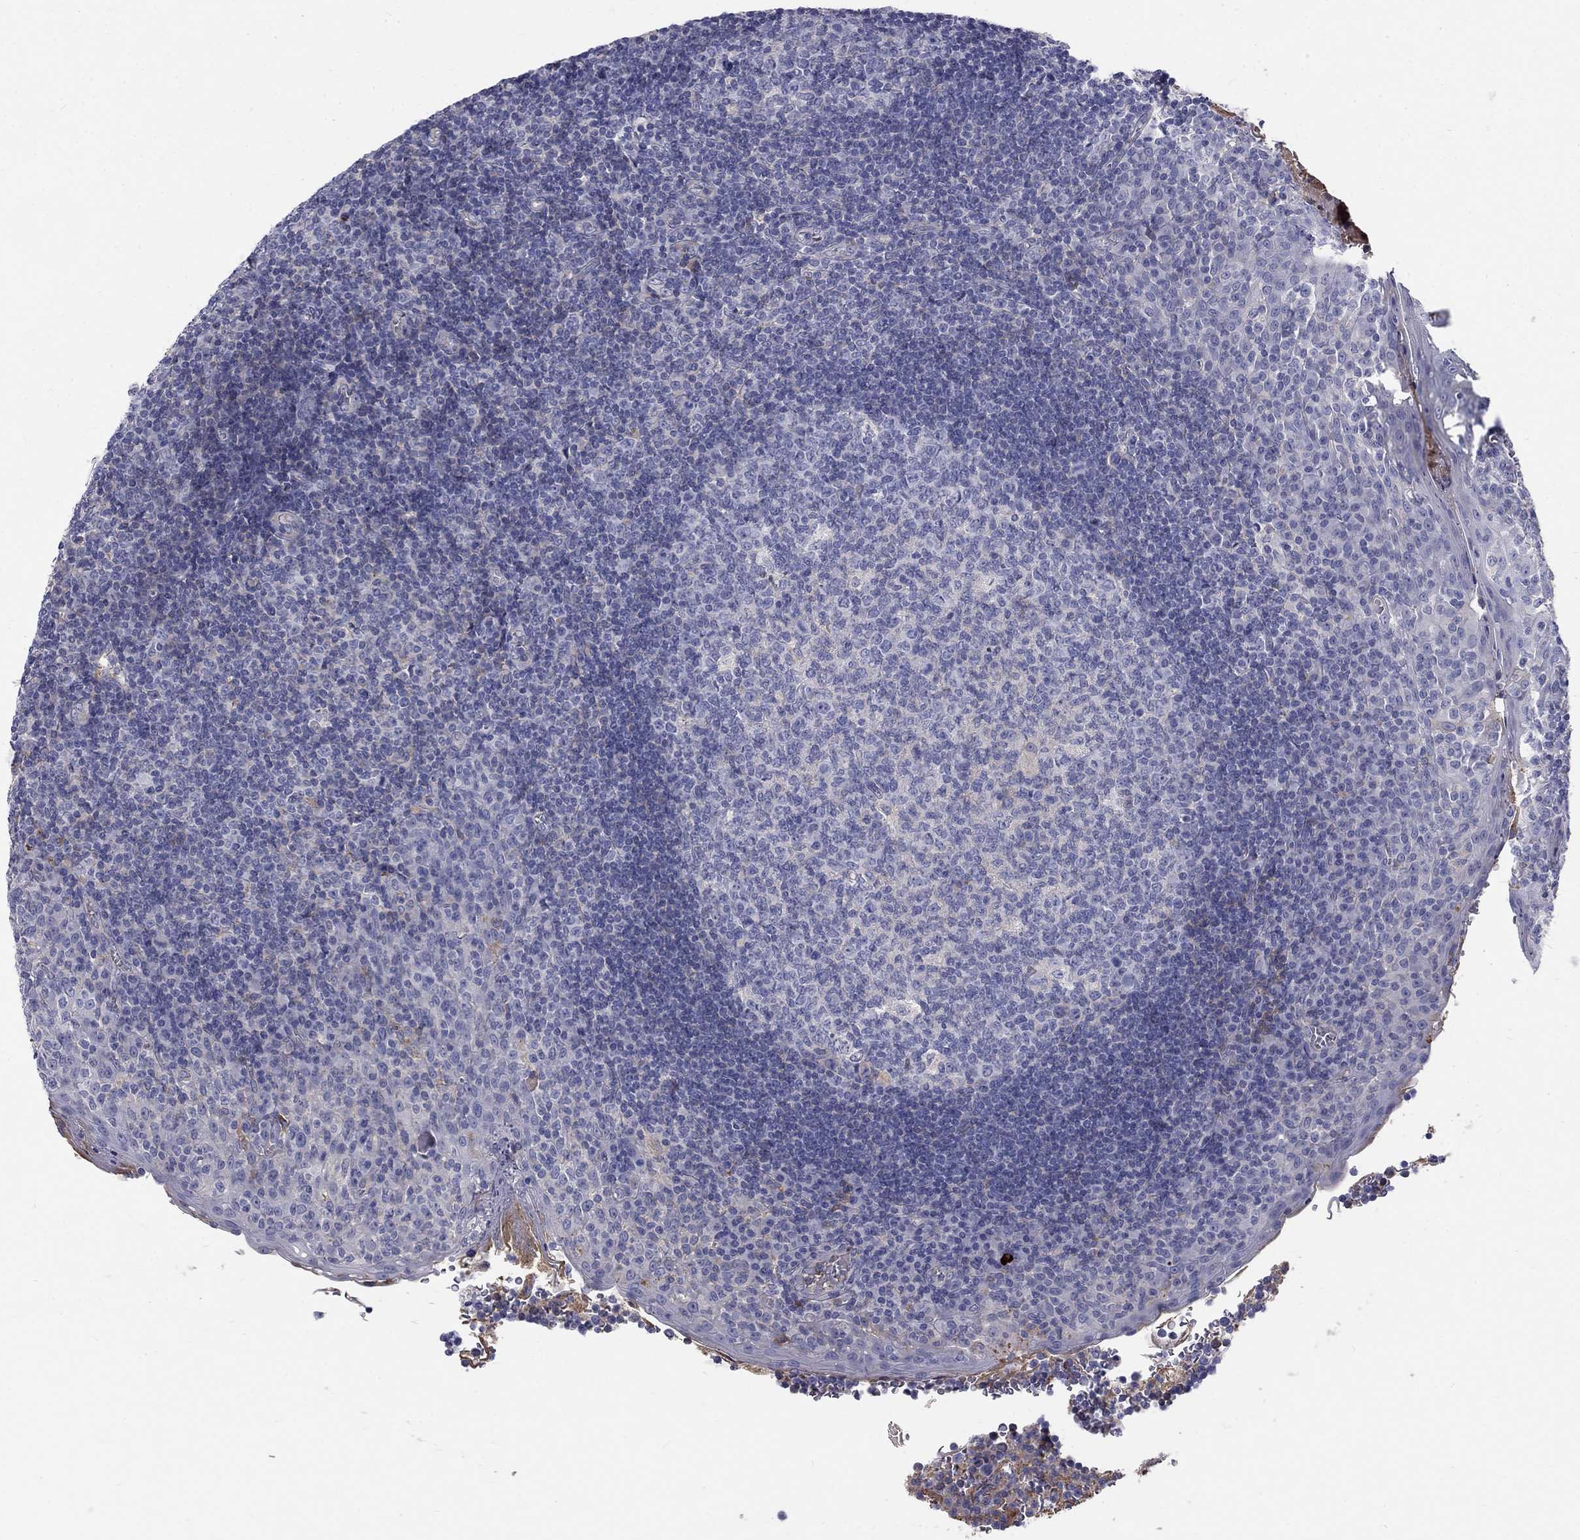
{"staining": {"intensity": "negative", "quantity": "none", "location": "none"}, "tissue": "tonsil", "cell_type": "Germinal center cells", "image_type": "normal", "snomed": [{"axis": "morphology", "description": "Normal tissue, NOS"}, {"axis": "topography", "description": "Tonsil"}], "caption": "The image demonstrates no staining of germinal center cells in benign tonsil. Brightfield microscopy of immunohistochemistry stained with DAB (3,3'-diaminobenzidine) (brown) and hematoxylin (blue), captured at high magnification.", "gene": "EPDR1", "patient": {"sex": "female", "age": 13}}